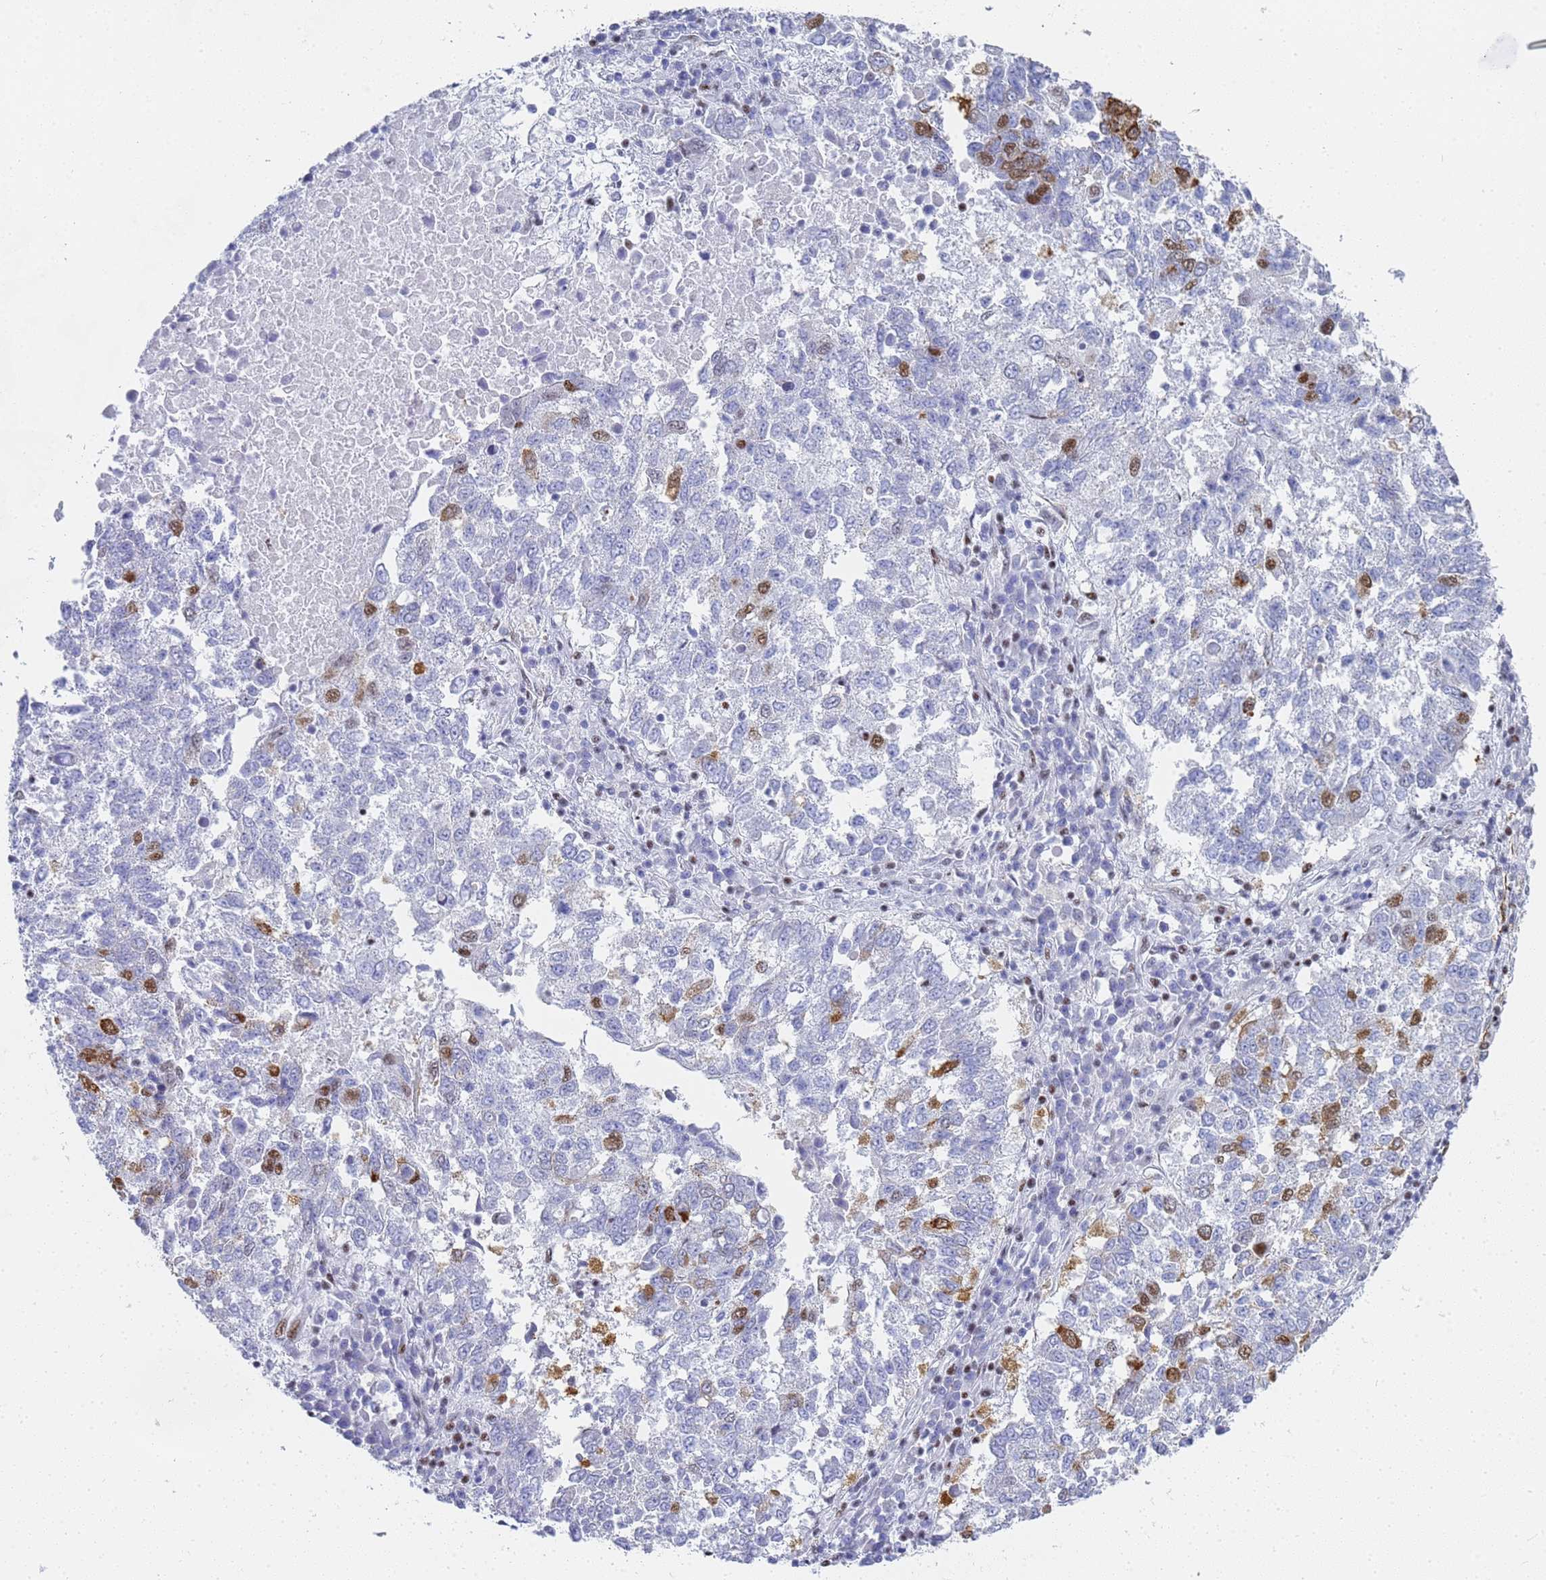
{"staining": {"intensity": "moderate", "quantity": "<25%", "location": "cytoplasmic/membranous,nuclear"}, "tissue": "lung cancer", "cell_type": "Tumor cells", "image_type": "cancer", "snomed": [{"axis": "morphology", "description": "Squamous cell carcinoma, NOS"}, {"axis": "topography", "description": "Lung"}], "caption": "Protein expression analysis of human lung squamous cell carcinoma reveals moderate cytoplasmic/membranous and nuclear staining in approximately <25% of tumor cells.", "gene": "PRRT4", "patient": {"sex": "male", "age": 73}}